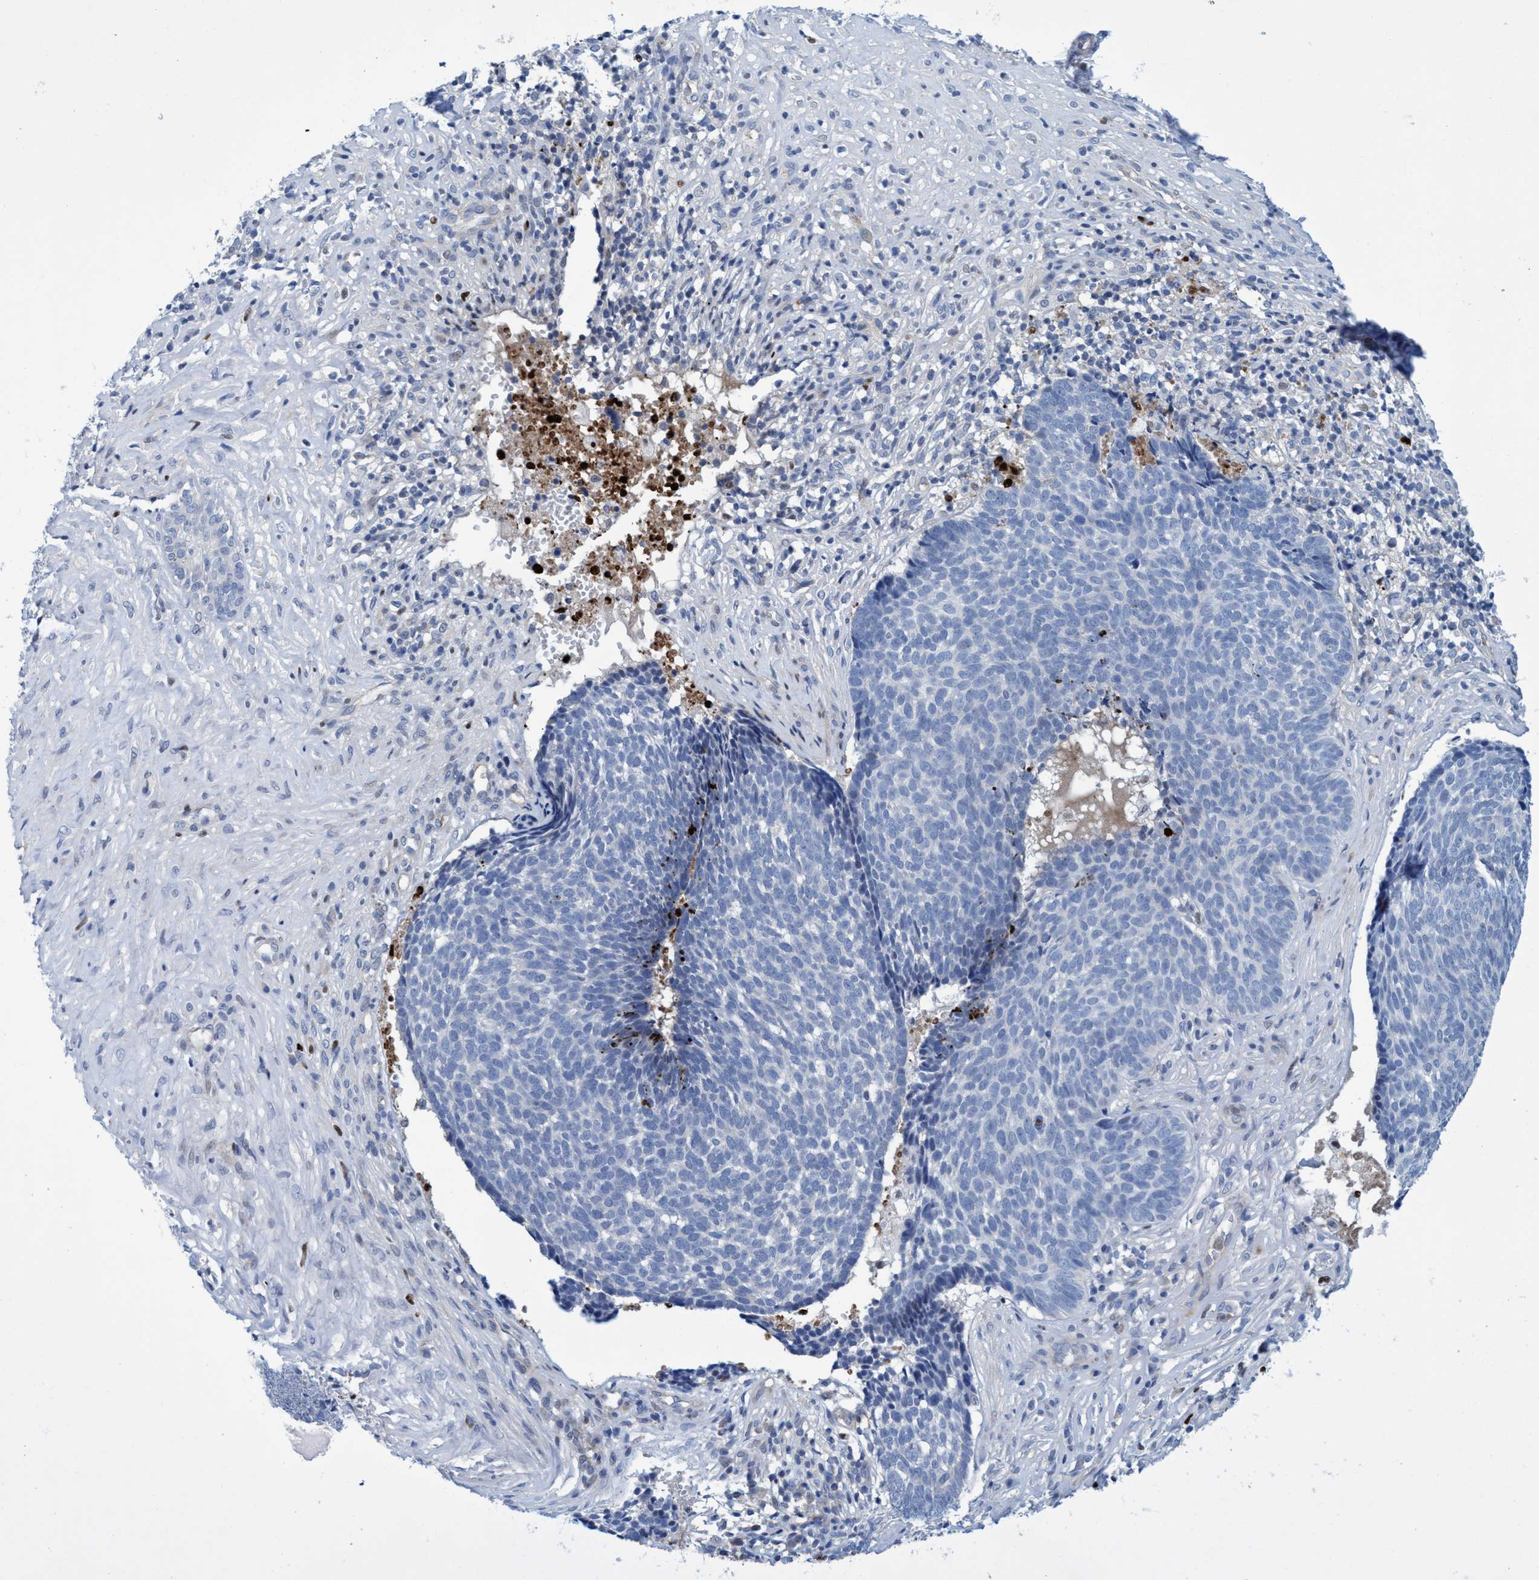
{"staining": {"intensity": "negative", "quantity": "none", "location": "none"}, "tissue": "skin cancer", "cell_type": "Tumor cells", "image_type": "cancer", "snomed": [{"axis": "morphology", "description": "Basal cell carcinoma"}, {"axis": "topography", "description": "Skin"}], "caption": "Tumor cells show no significant protein positivity in skin cancer (basal cell carcinoma).", "gene": "R3HCC1", "patient": {"sex": "male", "age": 84}}